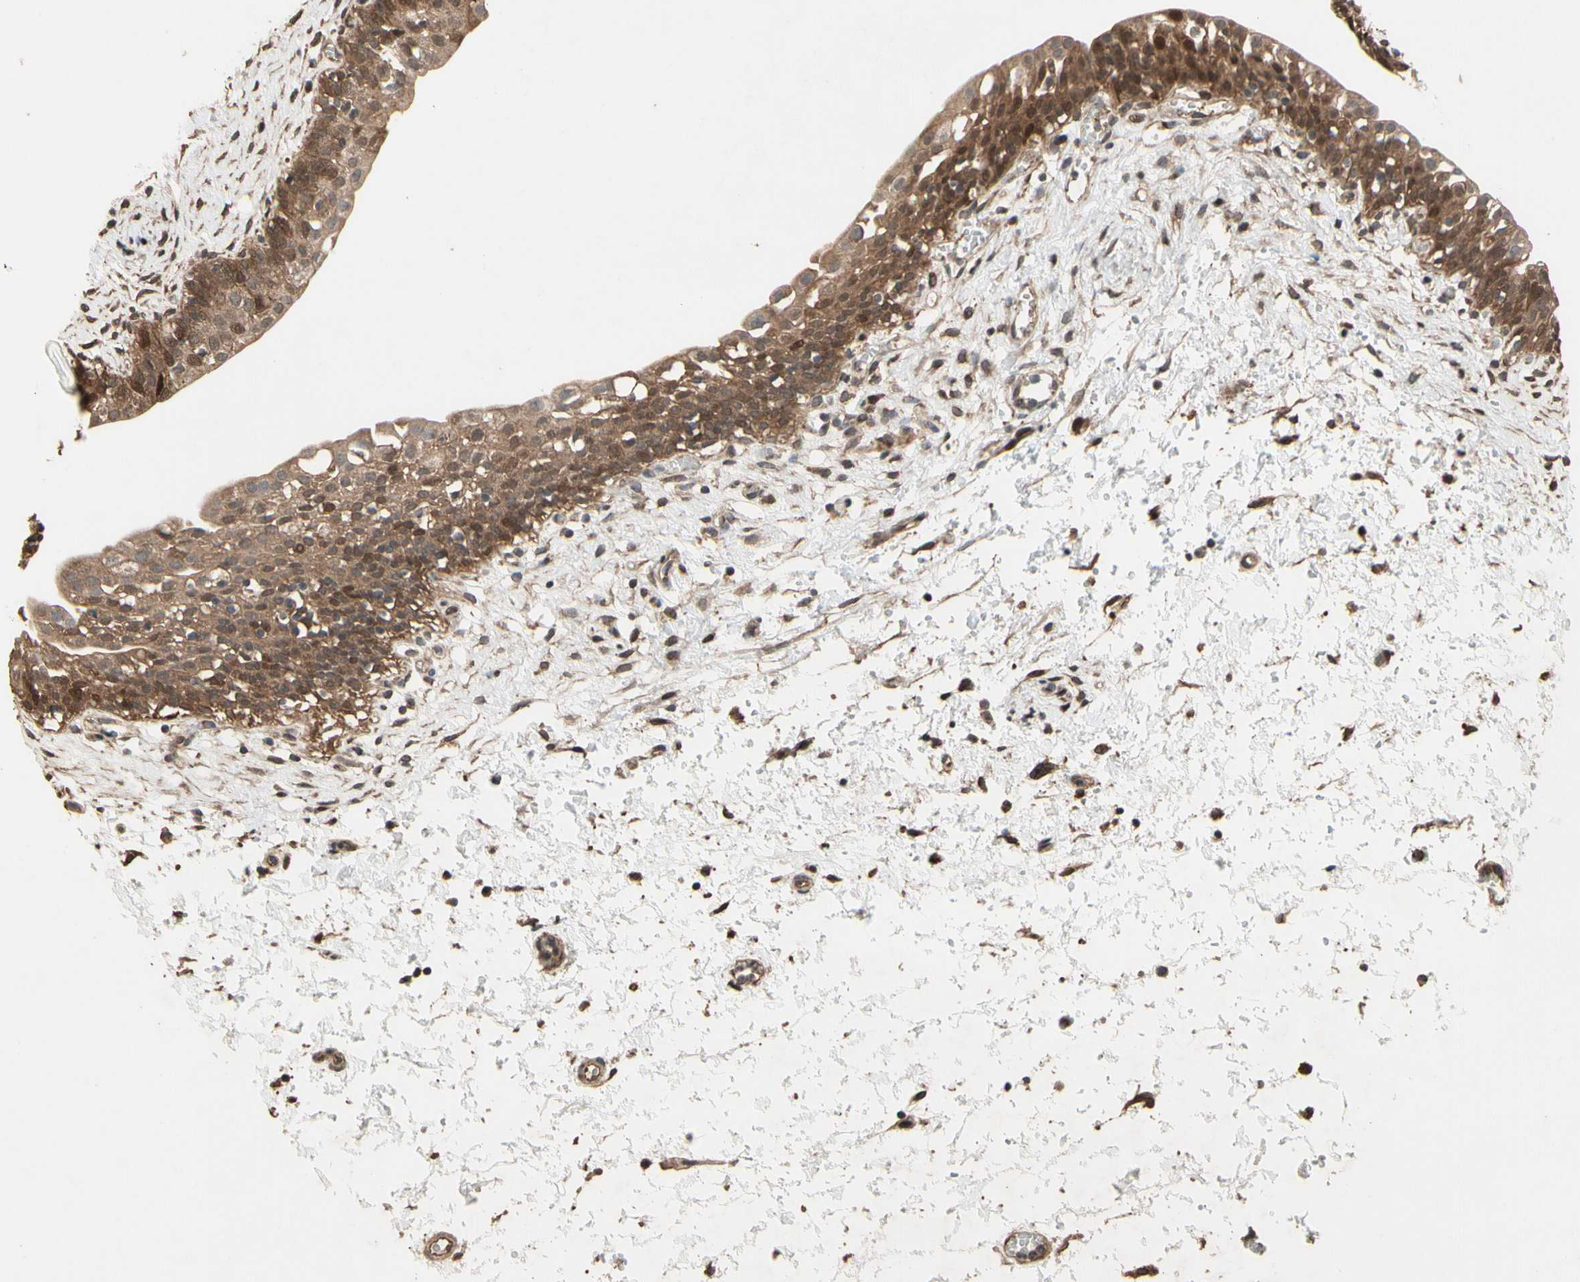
{"staining": {"intensity": "moderate", "quantity": "25%-75%", "location": "cytoplasmic/membranous,nuclear"}, "tissue": "urinary bladder", "cell_type": "Urothelial cells", "image_type": "normal", "snomed": [{"axis": "morphology", "description": "Normal tissue, NOS"}, {"axis": "topography", "description": "Urinary bladder"}], "caption": "Urothelial cells reveal medium levels of moderate cytoplasmic/membranous,nuclear staining in about 25%-75% of cells in normal urinary bladder.", "gene": "CSF1R", "patient": {"sex": "male", "age": 55}}